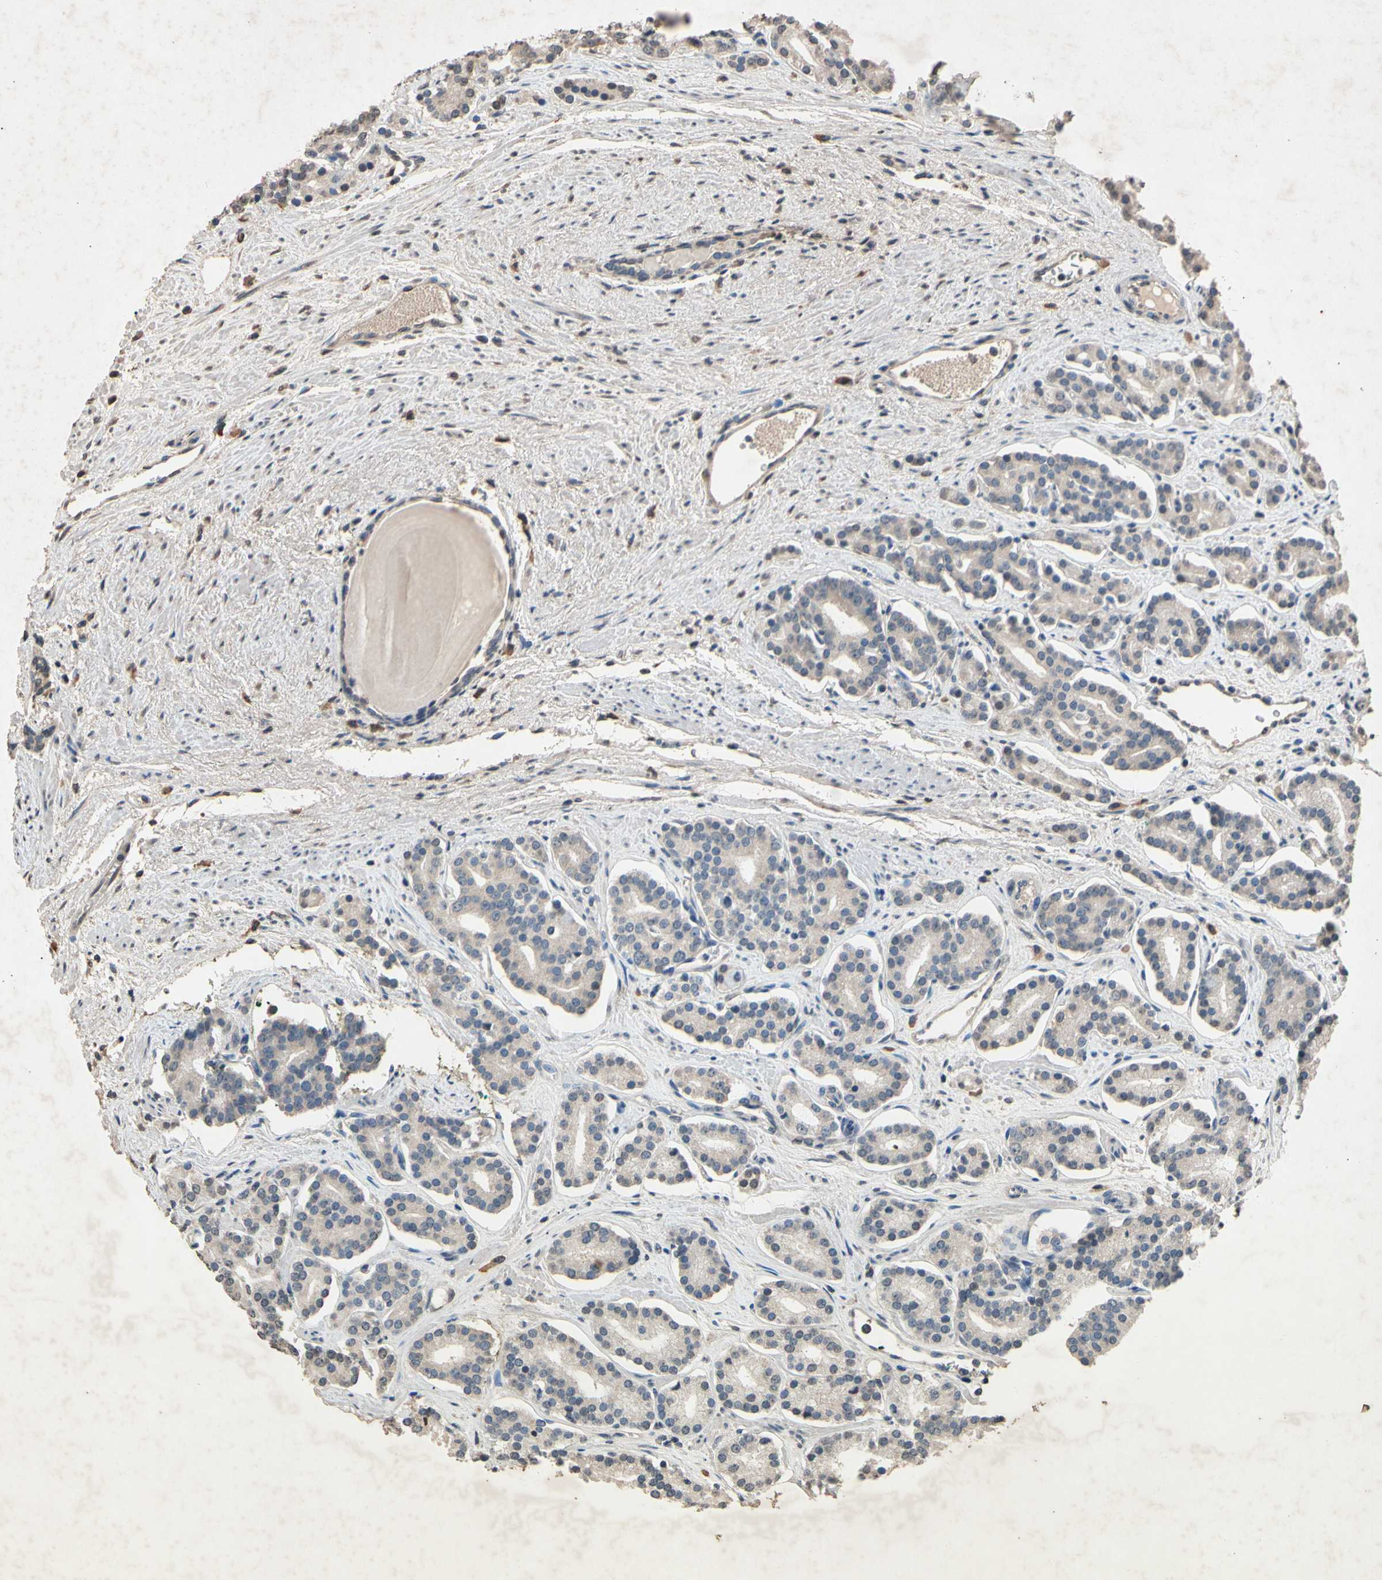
{"staining": {"intensity": "moderate", "quantity": ">75%", "location": "cytoplasmic/membranous"}, "tissue": "prostate cancer", "cell_type": "Tumor cells", "image_type": "cancer", "snomed": [{"axis": "morphology", "description": "Adenocarcinoma, Low grade"}, {"axis": "topography", "description": "Prostate"}], "caption": "DAB (3,3'-diaminobenzidine) immunohistochemical staining of low-grade adenocarcinoma (prostate) shows moderate cytoplasmic/membranous protein positivity in approximately >75% of tumor cells. (Brightfield microscopy of DAB IHC at high magnification).", "gene": "PRDX4", "patient": {"sex": "male", "age": 63}}